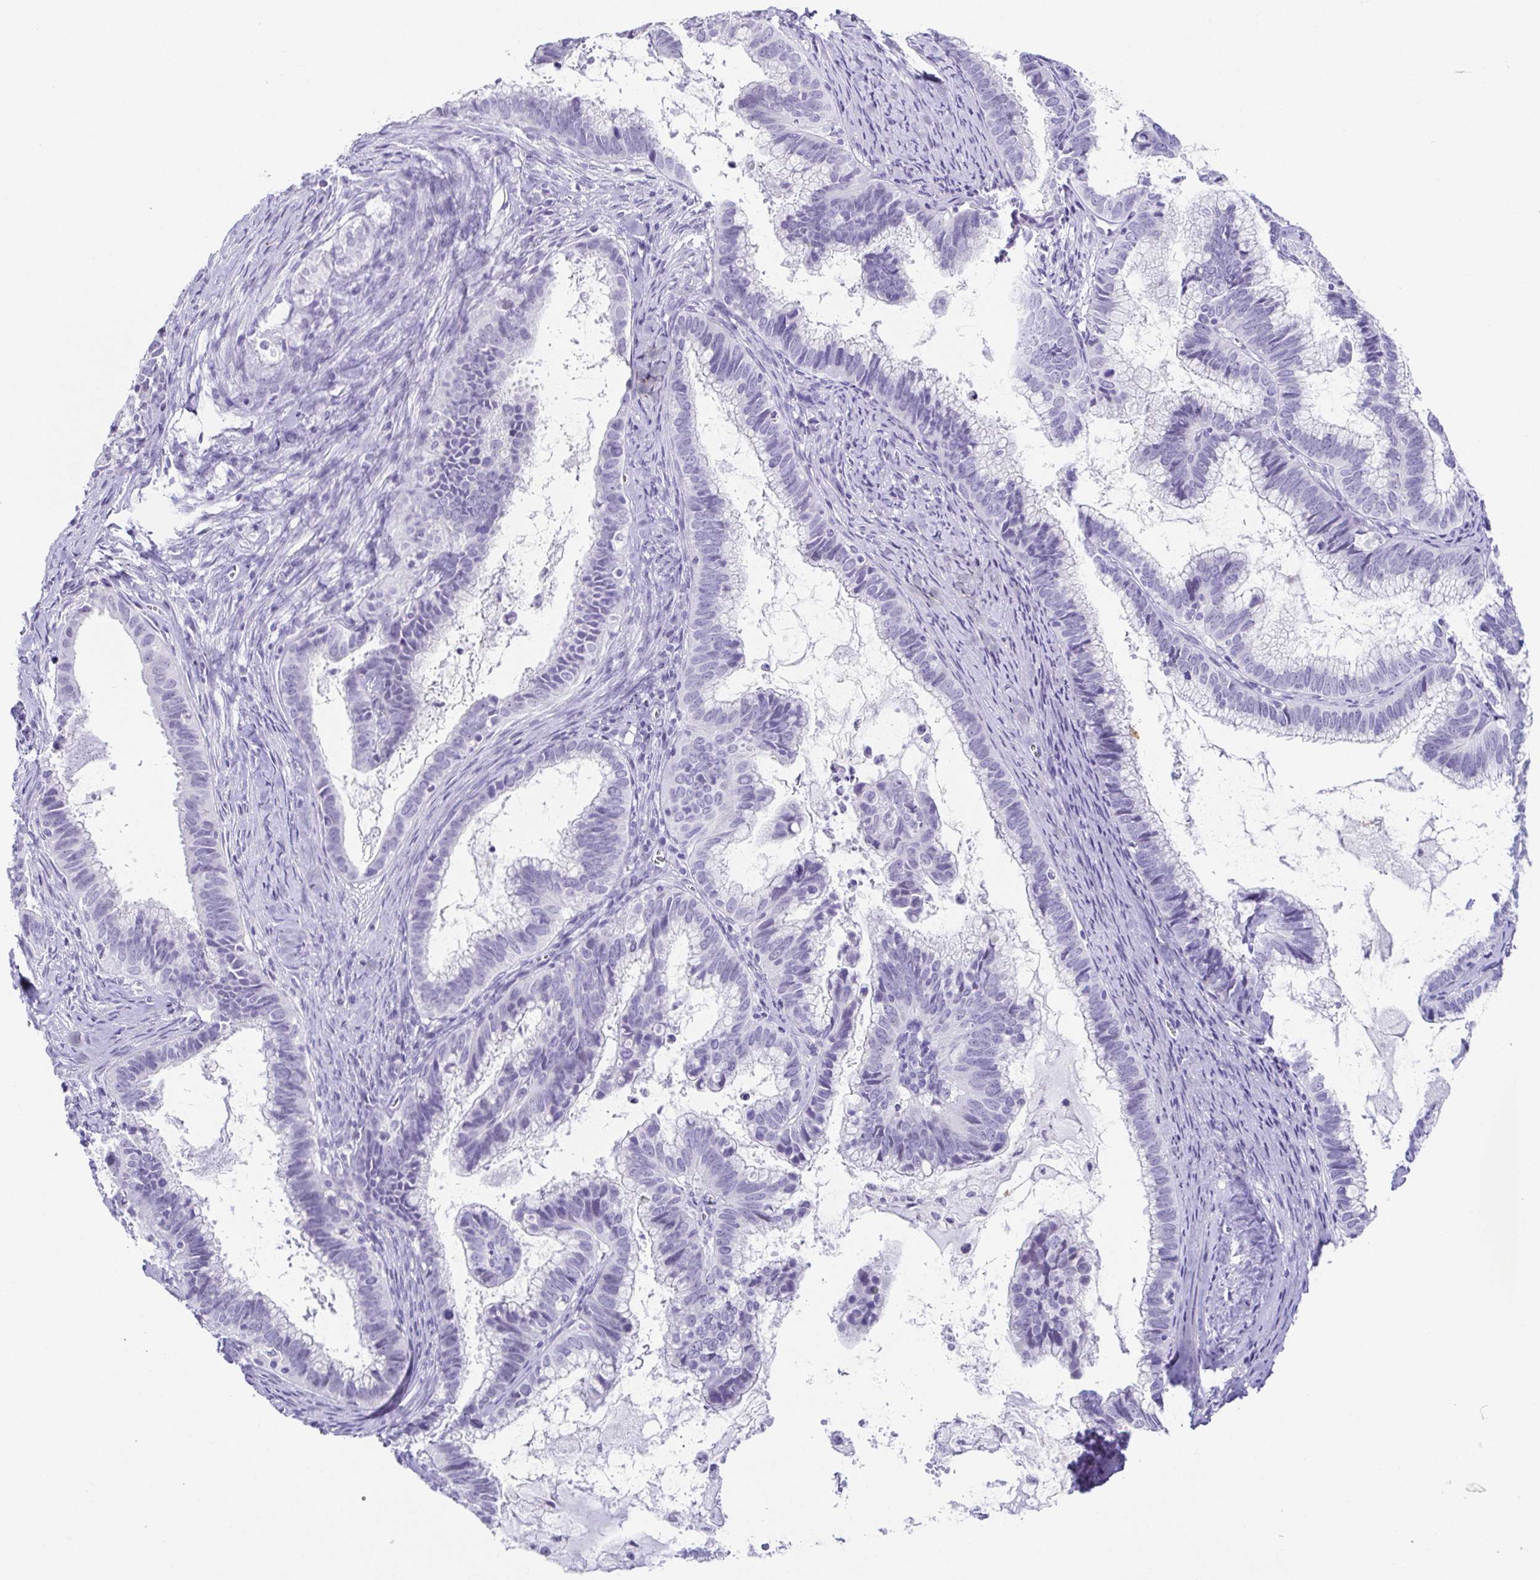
{"staining": {"intensity": "negative", "quantity": "none", "location": "none"}, "tissue": "cervical cancer", "cell_type": "Tumor cells", "image_type": "cancer", "snomed": [{"axis": "morphology", "description": "Adenocarcinoma, NOS"}, {"axis": "topography", "description": "Cervix"}], "caption": "A histopathology image of human adenocarcinoma (cervical) is negative for staining in tumor cells.", "gene": "ESX1", "patient": {"sex": "female", "age": 61}}